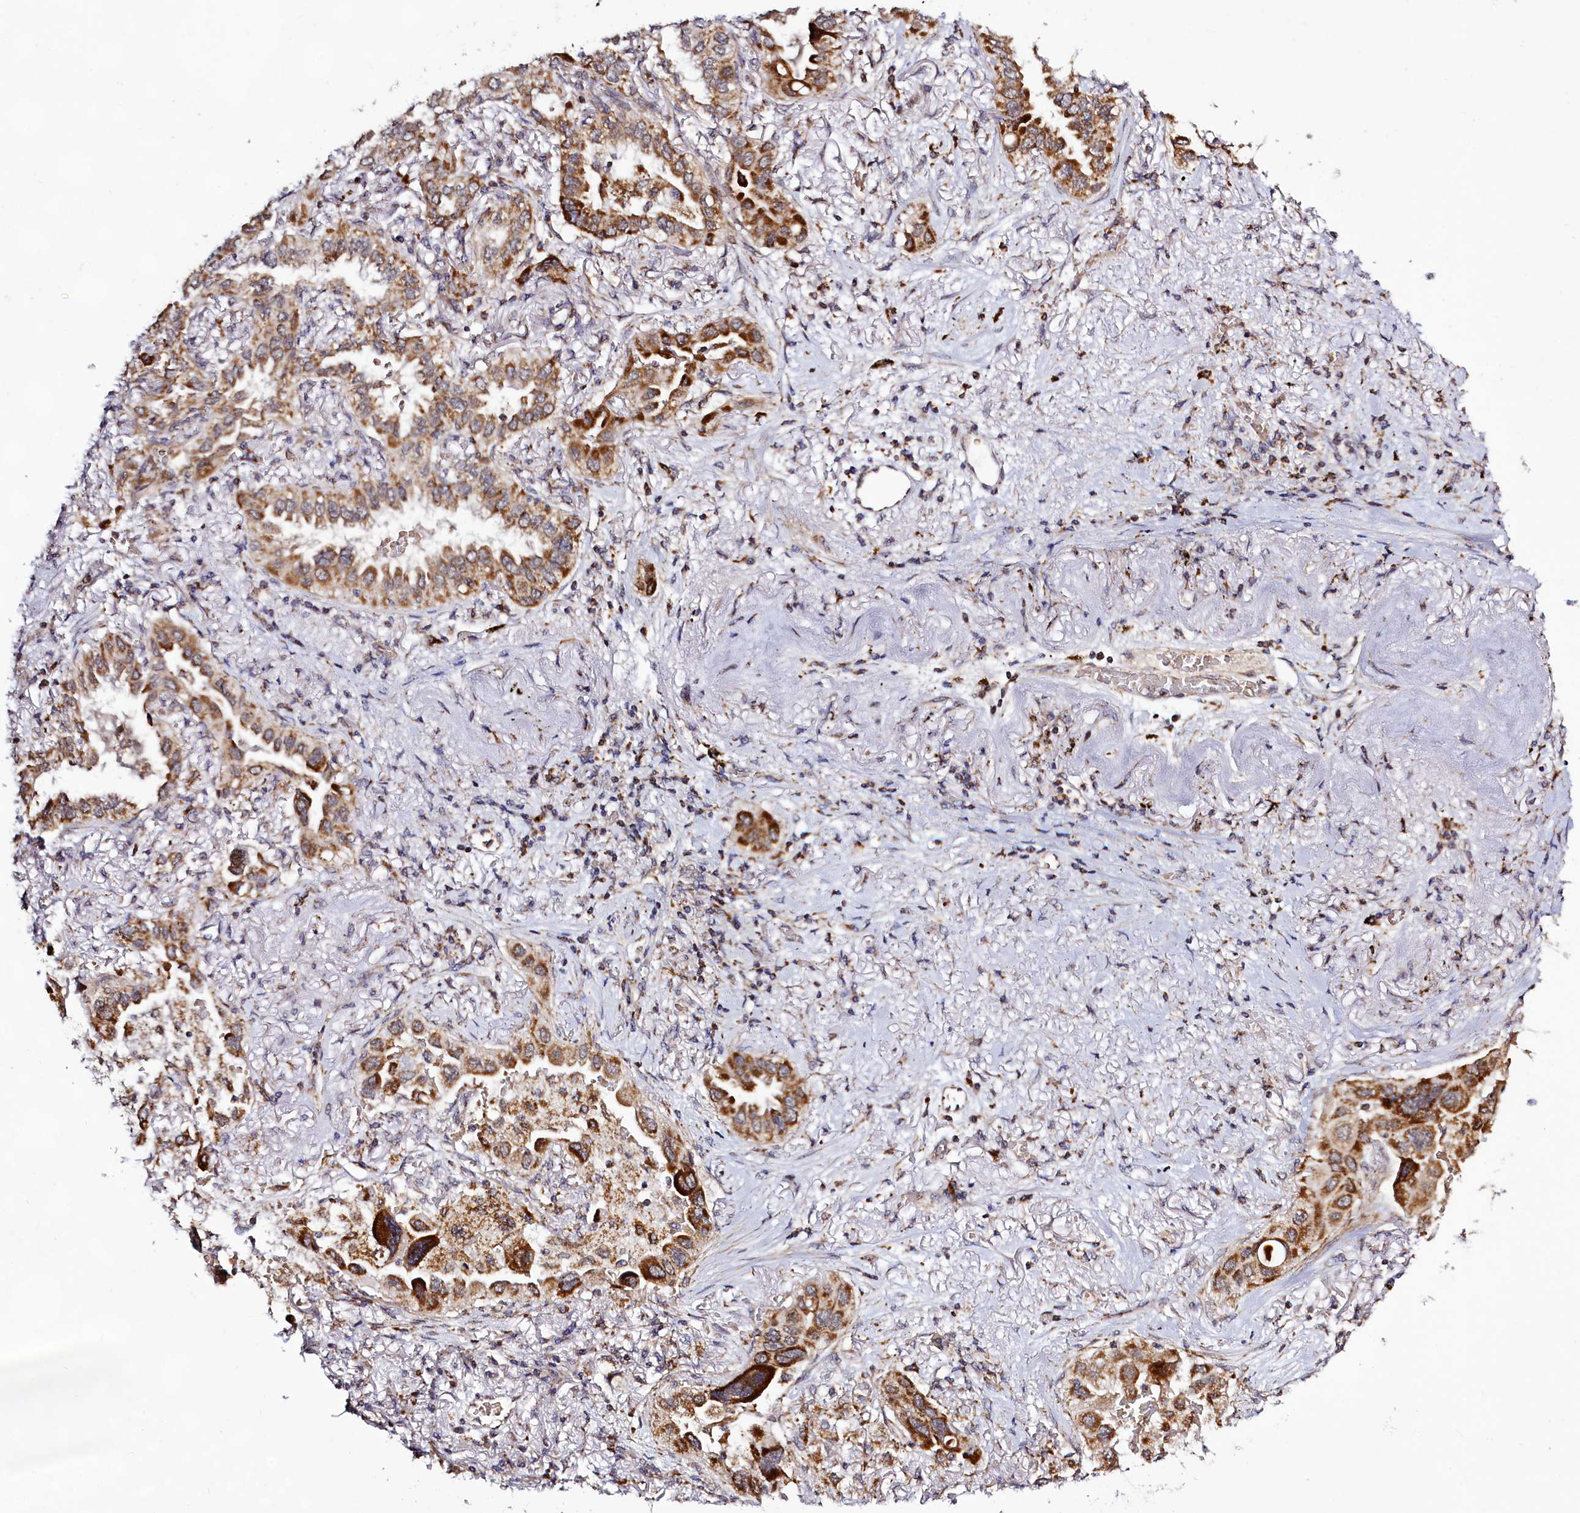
{"staining": {"intensity": "strong", "quantity": ">75%", "location": "cytoplasmic/membranous"}, "tissue": "lung cancer", "cell_type": "Tumor cells", "image_type": "cancer", "snomed": [{"axis": "morphology", "description": "Adenocarcinoma, NOS"}, {"axis": "topography", "description": "Lung"}], "caption": "Immunohistochemical staining of human lung cancer (adenocarcinoma) displays strong cytoplasmic/membranous protein positivity in about >75% of tumor cells. The staining is performed using DAB (3,3'-diaminobenzidine) brown chromogen to label protein expression. The nuclei are counter-stained blue using hematoxylin.", "gene": "DYNC2H1", "patient": {"sex": "female", "age": 76}}